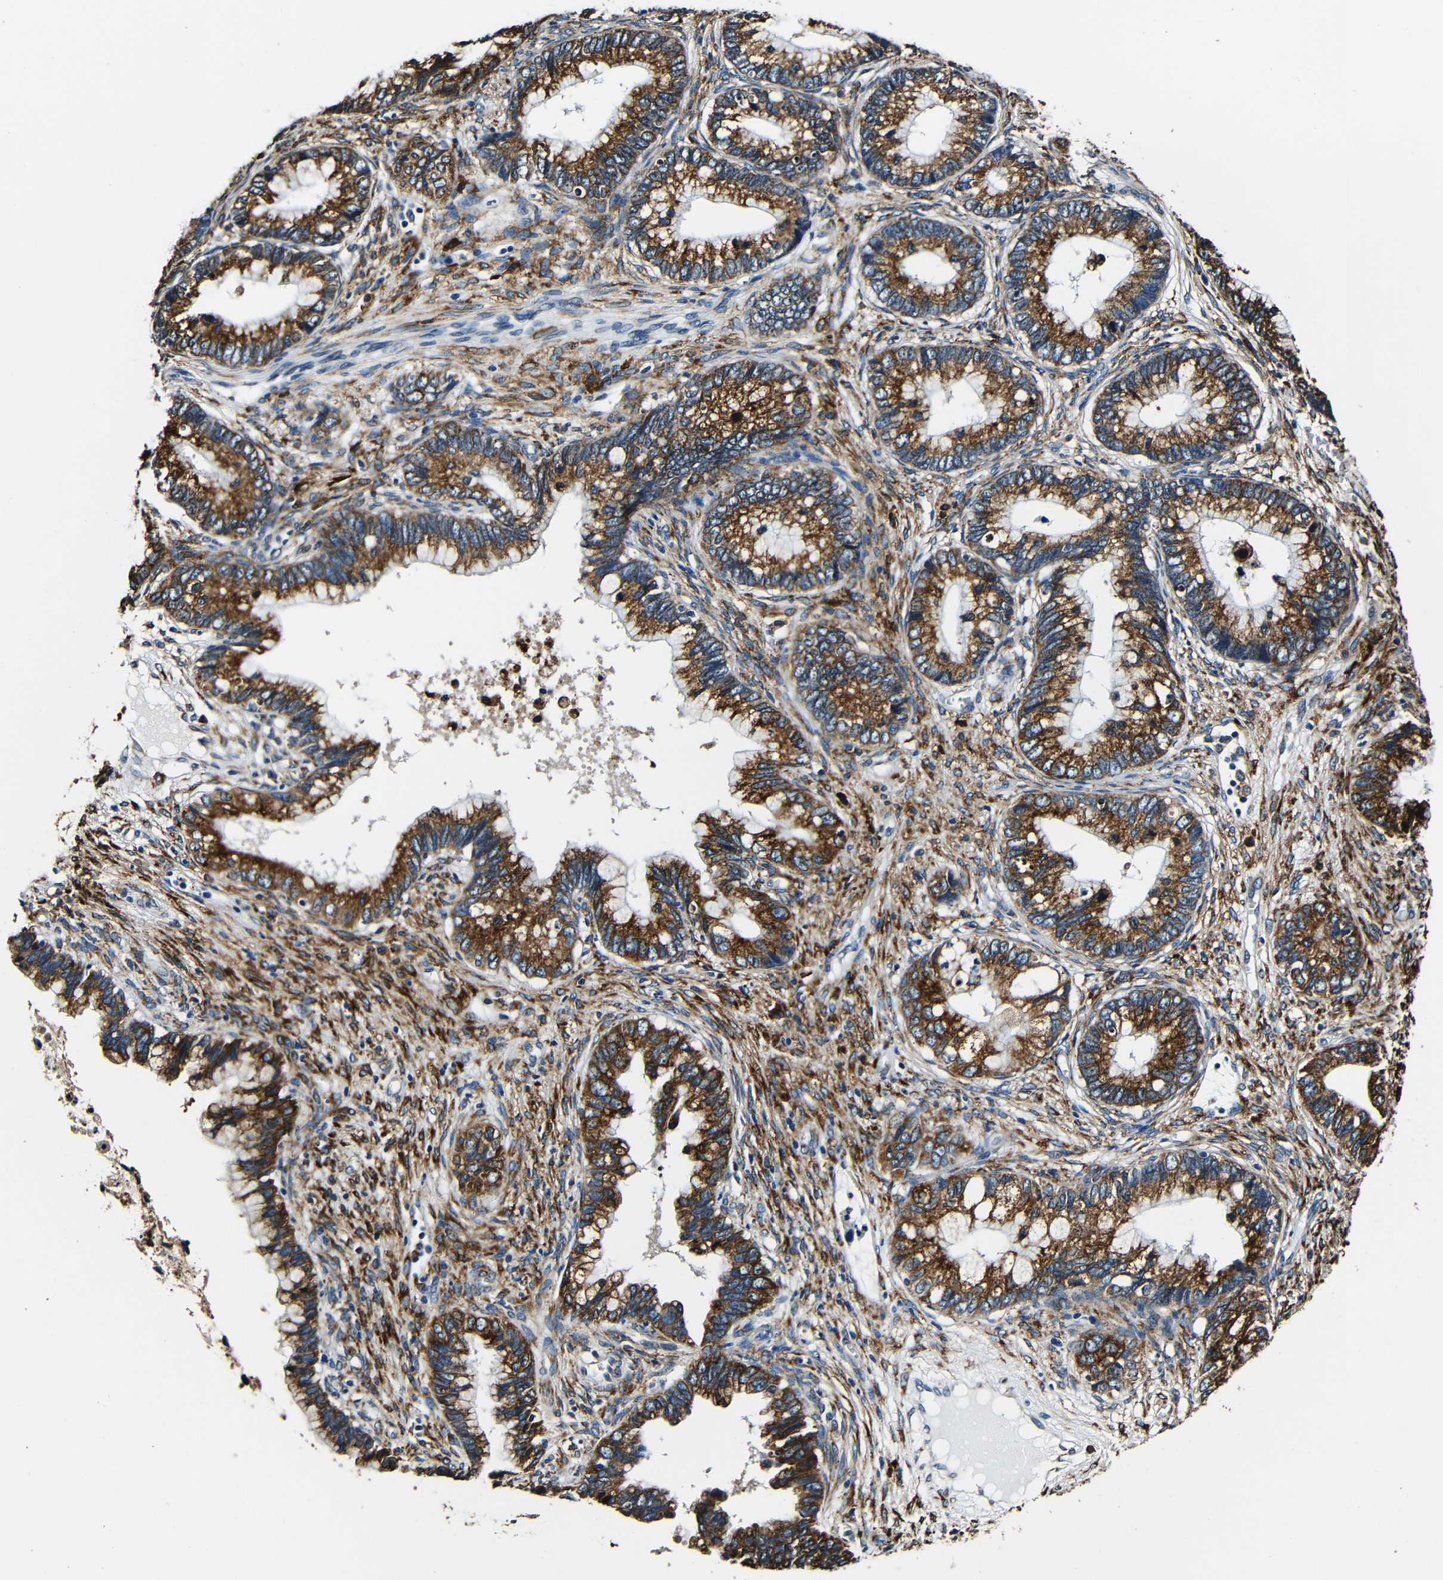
{"staining": {"intensity": "strong", "quantity": ">75%", "location": "cytoplasmic/membranous"}, "tissue": "cervical cancer", "cell_type": "Tumor cells", "image_type": "cancer", "snomed": [{"axis": "morphology", "description": "Adenocarcinoma, NOS"}, {"axis": "topography", "description": "Cervix"}], "caption": "Cervical cancer stained with immunohistochemistry shows strong cytoplasmic/membranous positivity in approximately >75% of tumor cells.", "gene": "RRBP1", "patient": {"sex": "female", "age": 44}}